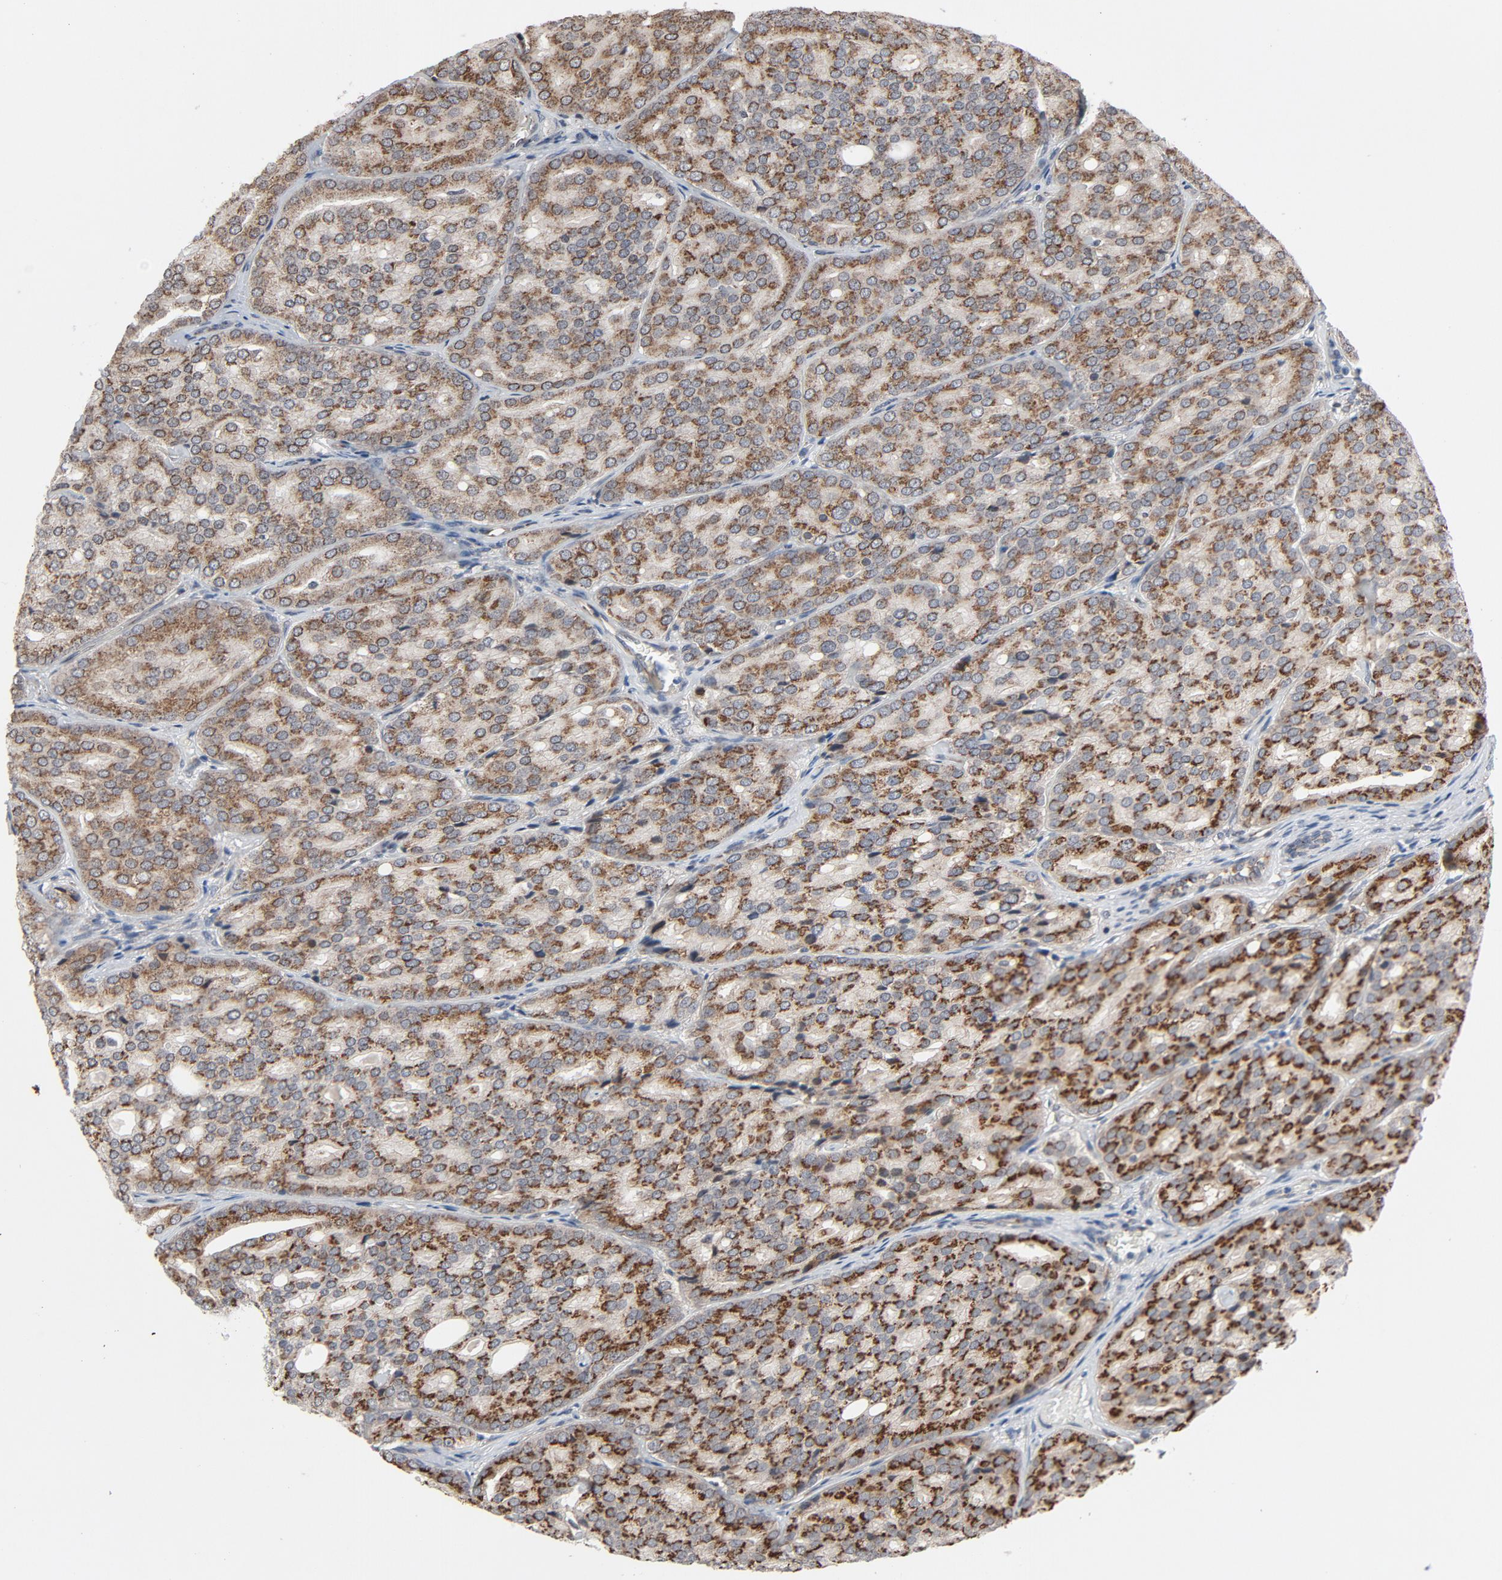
{"staining": {"intensity": "weak", "quantity": ">75%", "location": "cytoplasmic/membranous"}, "tissue": "prostate cancer", "cell_type": "Tumor cells", "image_type": "cancer", "snomed": [{"axis": "morphology", "description": "Adenocarcinoma, High grade"}, {"axis": "topography", "description": "Prostate"}], "caption": "Human prostate cancer (high-grade adenocarcinoma) stained with a brown dye reveals weak cytoplasmic/membranous positive staining in about >75% of tumor cells.", "gene": "RPL12", "patient": {"sex": "male", "age": 64}}